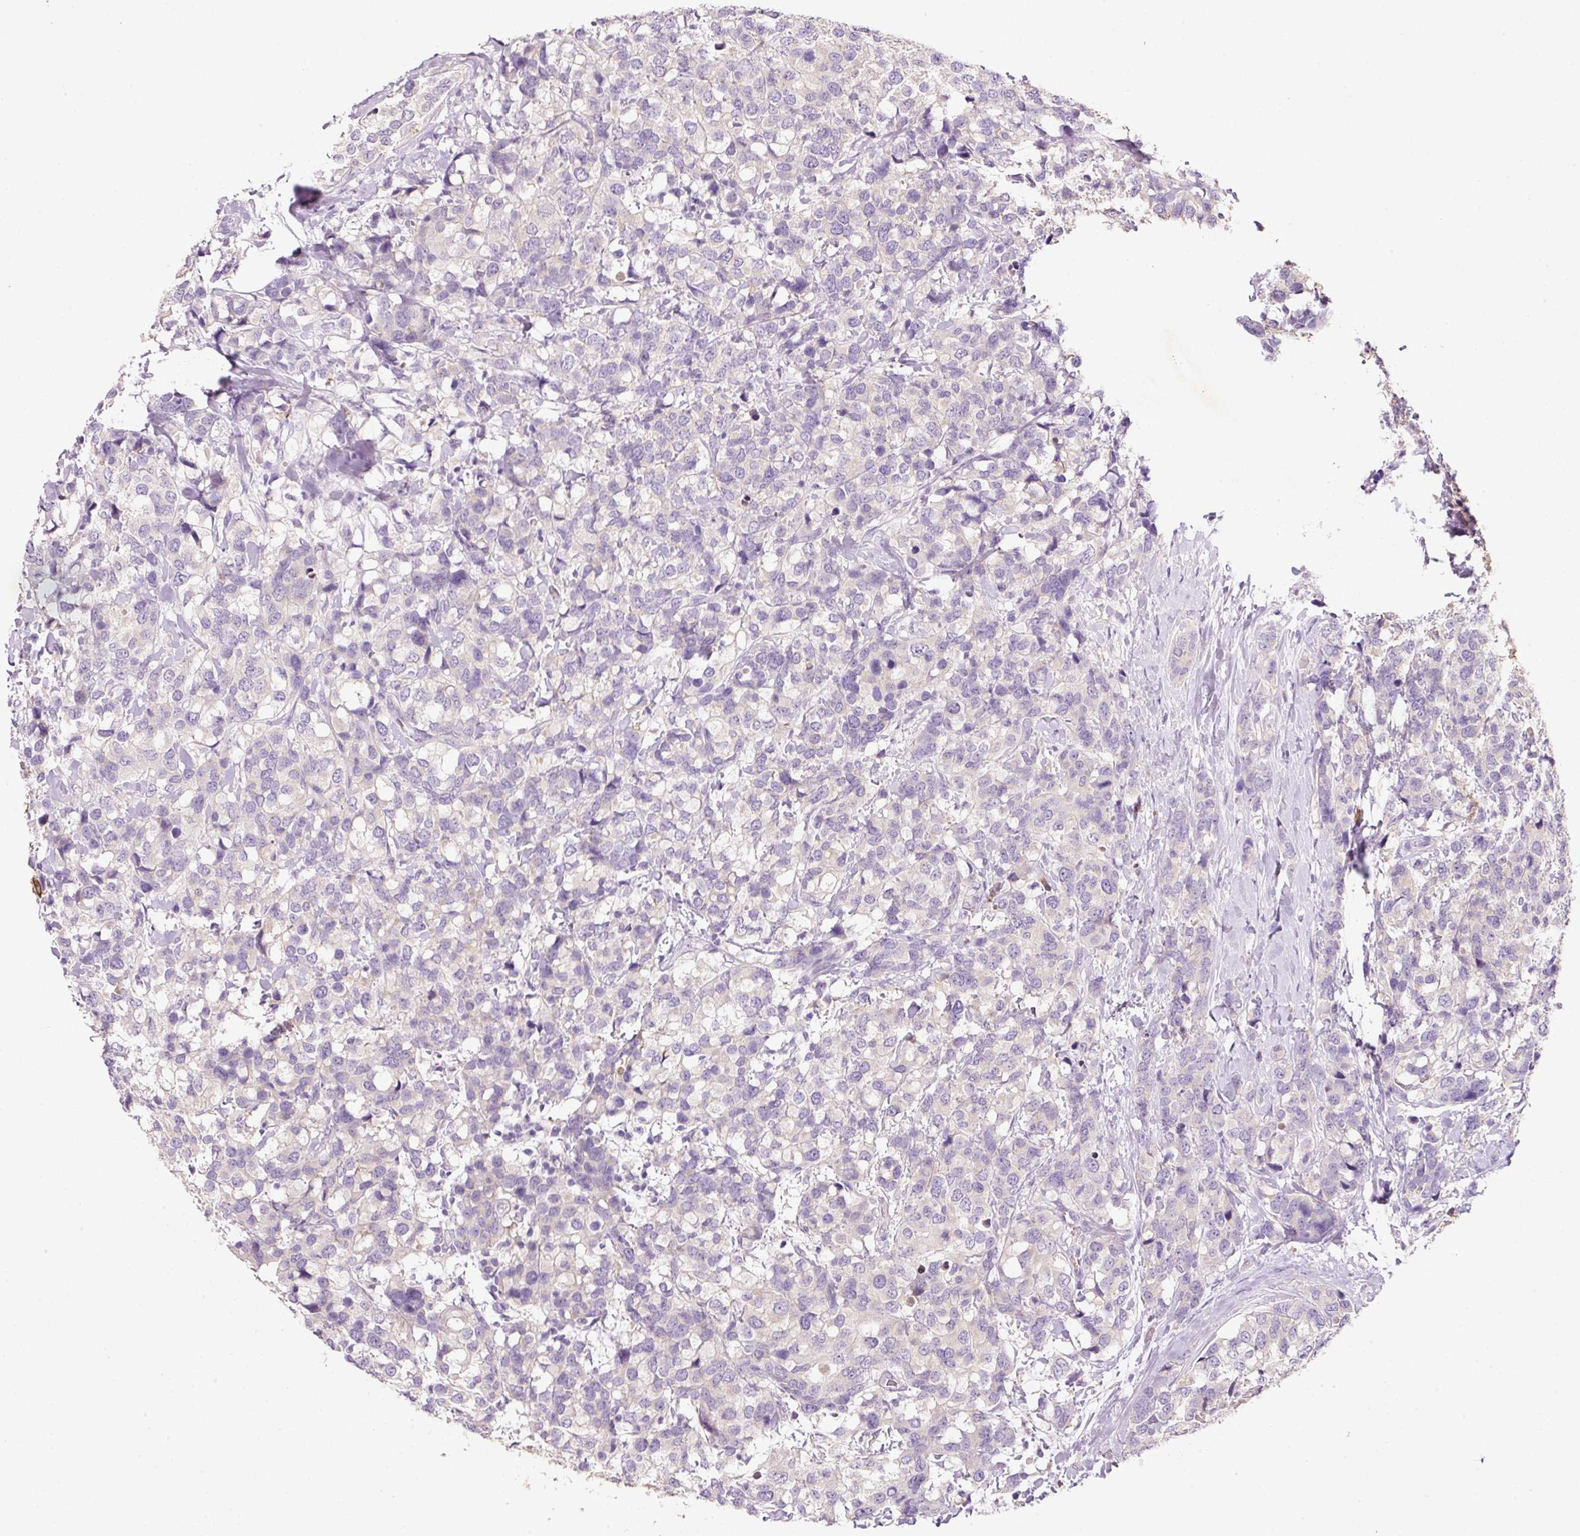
{"staining": {"intensity": "negative", "quantity": "none", "location": "none"}, "tissue": "breast cancer", "cell_type": "Tumor cells", "image_type": "cancer", "snomed": [{"axis": "morphology", "description": "Lobular carcinoma"}, {"axis": "topography", "description": "Breast"}], "caption": "This is an IHC image of human breast cancer. There is no positivity in tumor cells.", "gene": "TENT5C", "patient": {"sex": "female", "age": 59}}